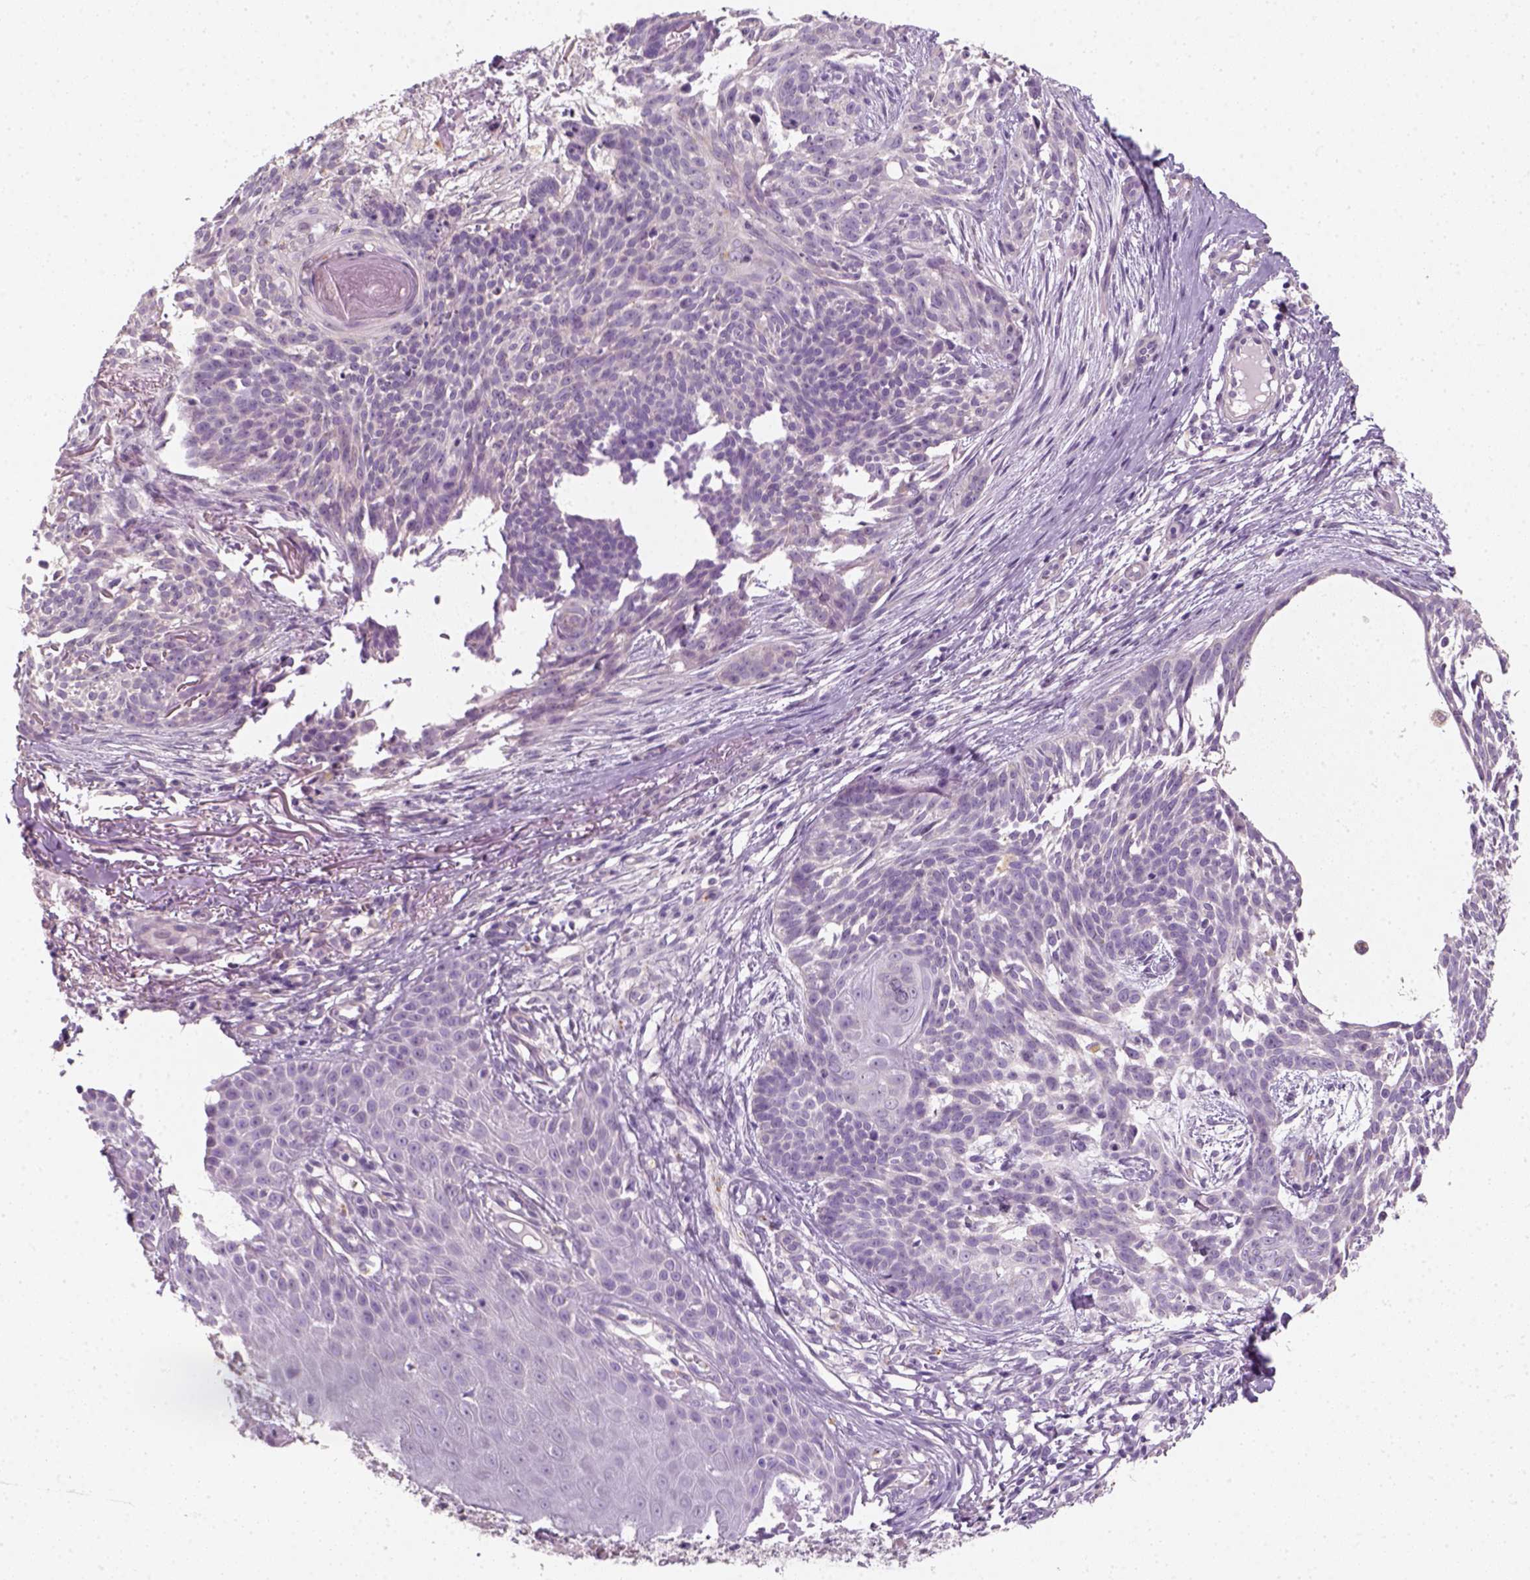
{"staining": {"intensity": "negative", "quantity": "none", "location": "none"}, "tissue": "skin cancer", "cell_type": "Tumor cells", "image_type": "cancer", "snomed": [{"axis": "morphology", "description": "Basal cell carcinoma"}, {"axis": "topography", "description": "Skin"}], "caption": "DAB immunohistochemical staining of basal cell carcinoma (skin) reveals no significant expression in tumor cells. (Brightfield microscopy of DAB (3,3'-diaminobenzidine) immunohistochemistry (IHC) at high magnification).", "gene": "FAM163B", "patient": {"sex": "male", "age": 88}}